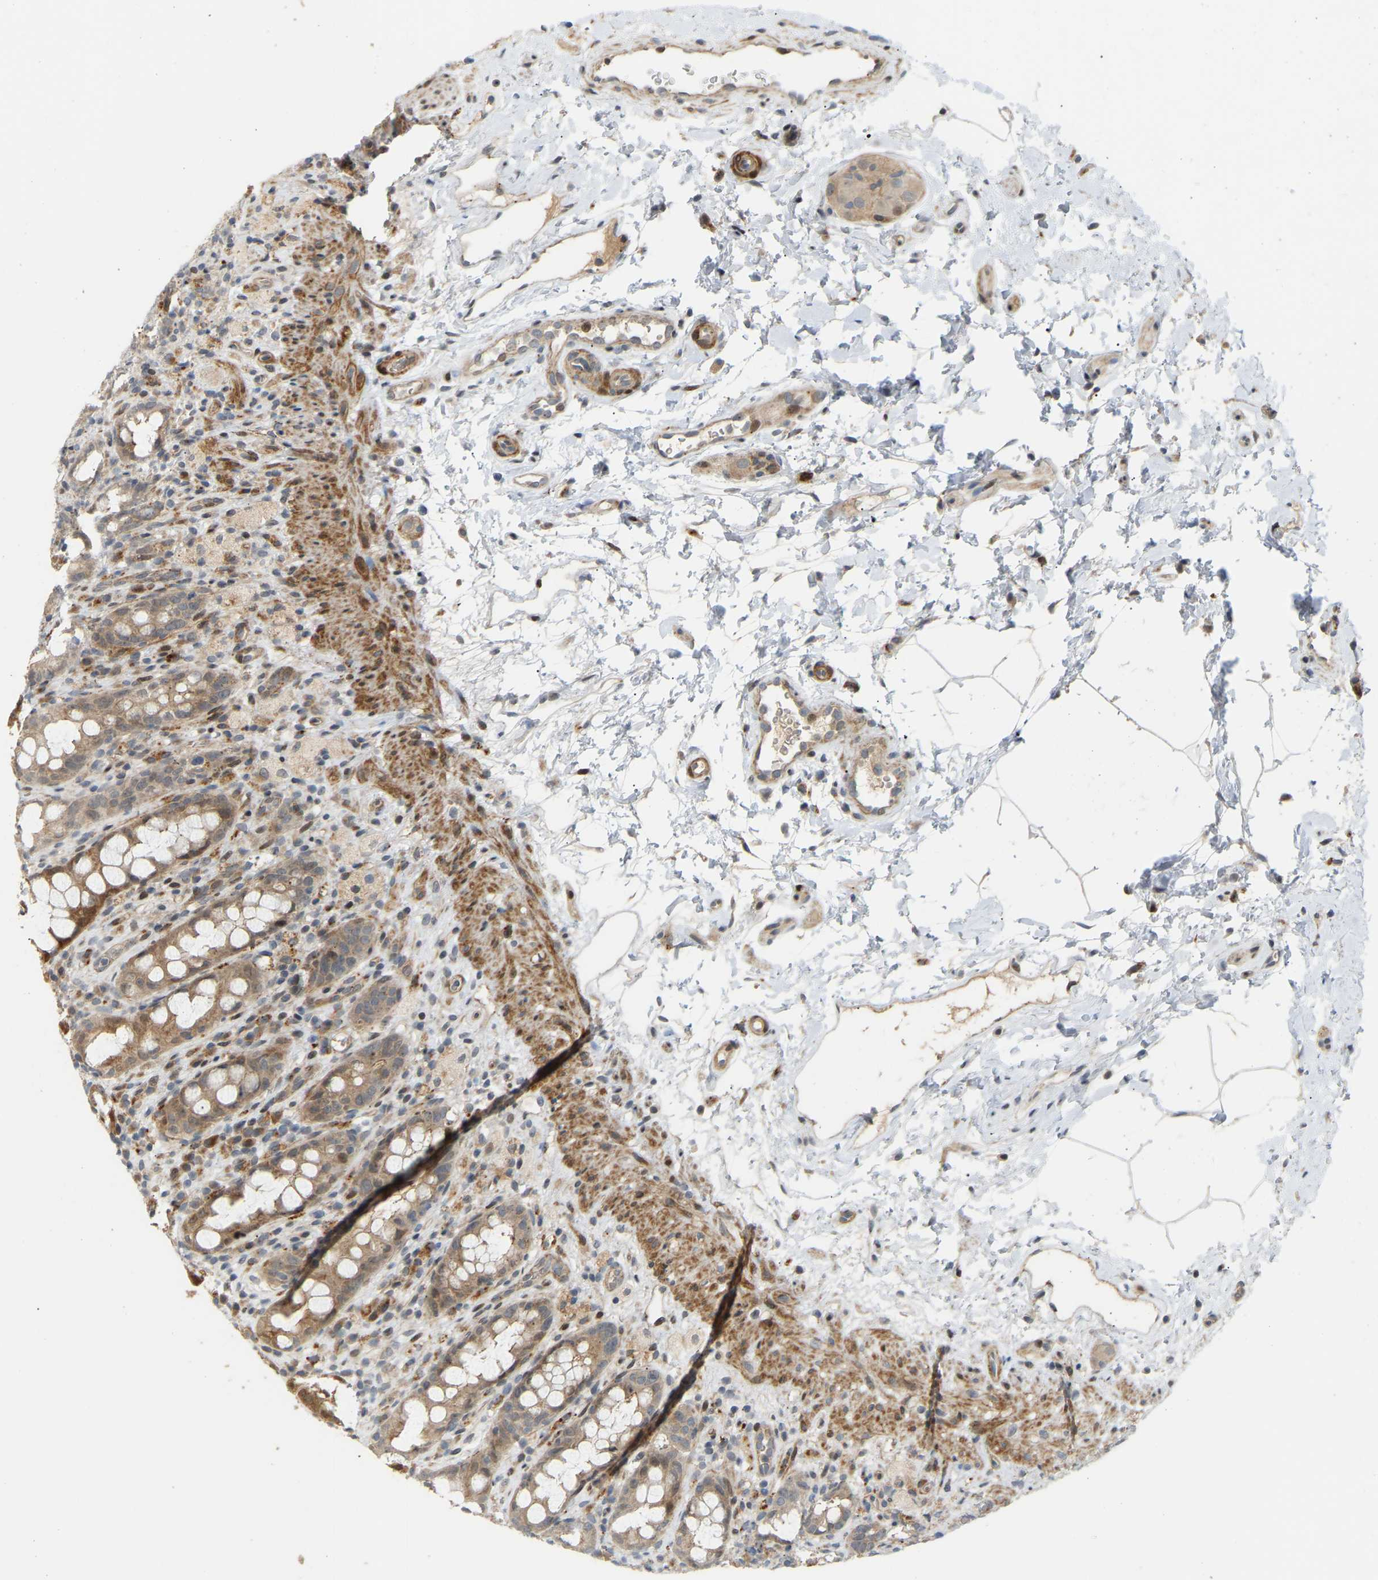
{"staining": {"intensity": "moderate", "quantity": ">75%", "location": "cytoplasmic/membranous,nuclear"}, "tissue": "rectum", "cell_type": "Glandular cells", "image_type": "normal", "snomed": [{"axis": "morphology", "description": "Normal tissue, NOS"}, {"axis": "topography", "description": "Rectum"}], "caption": "The micrograph shows staining of benign rectum, revealing moderate cytoplasmic/membranous,nuclear protein expression (brown color) within glandular cells.", "gene": "POGLUT2", "patient": {"sex": "male", "age": 44}}